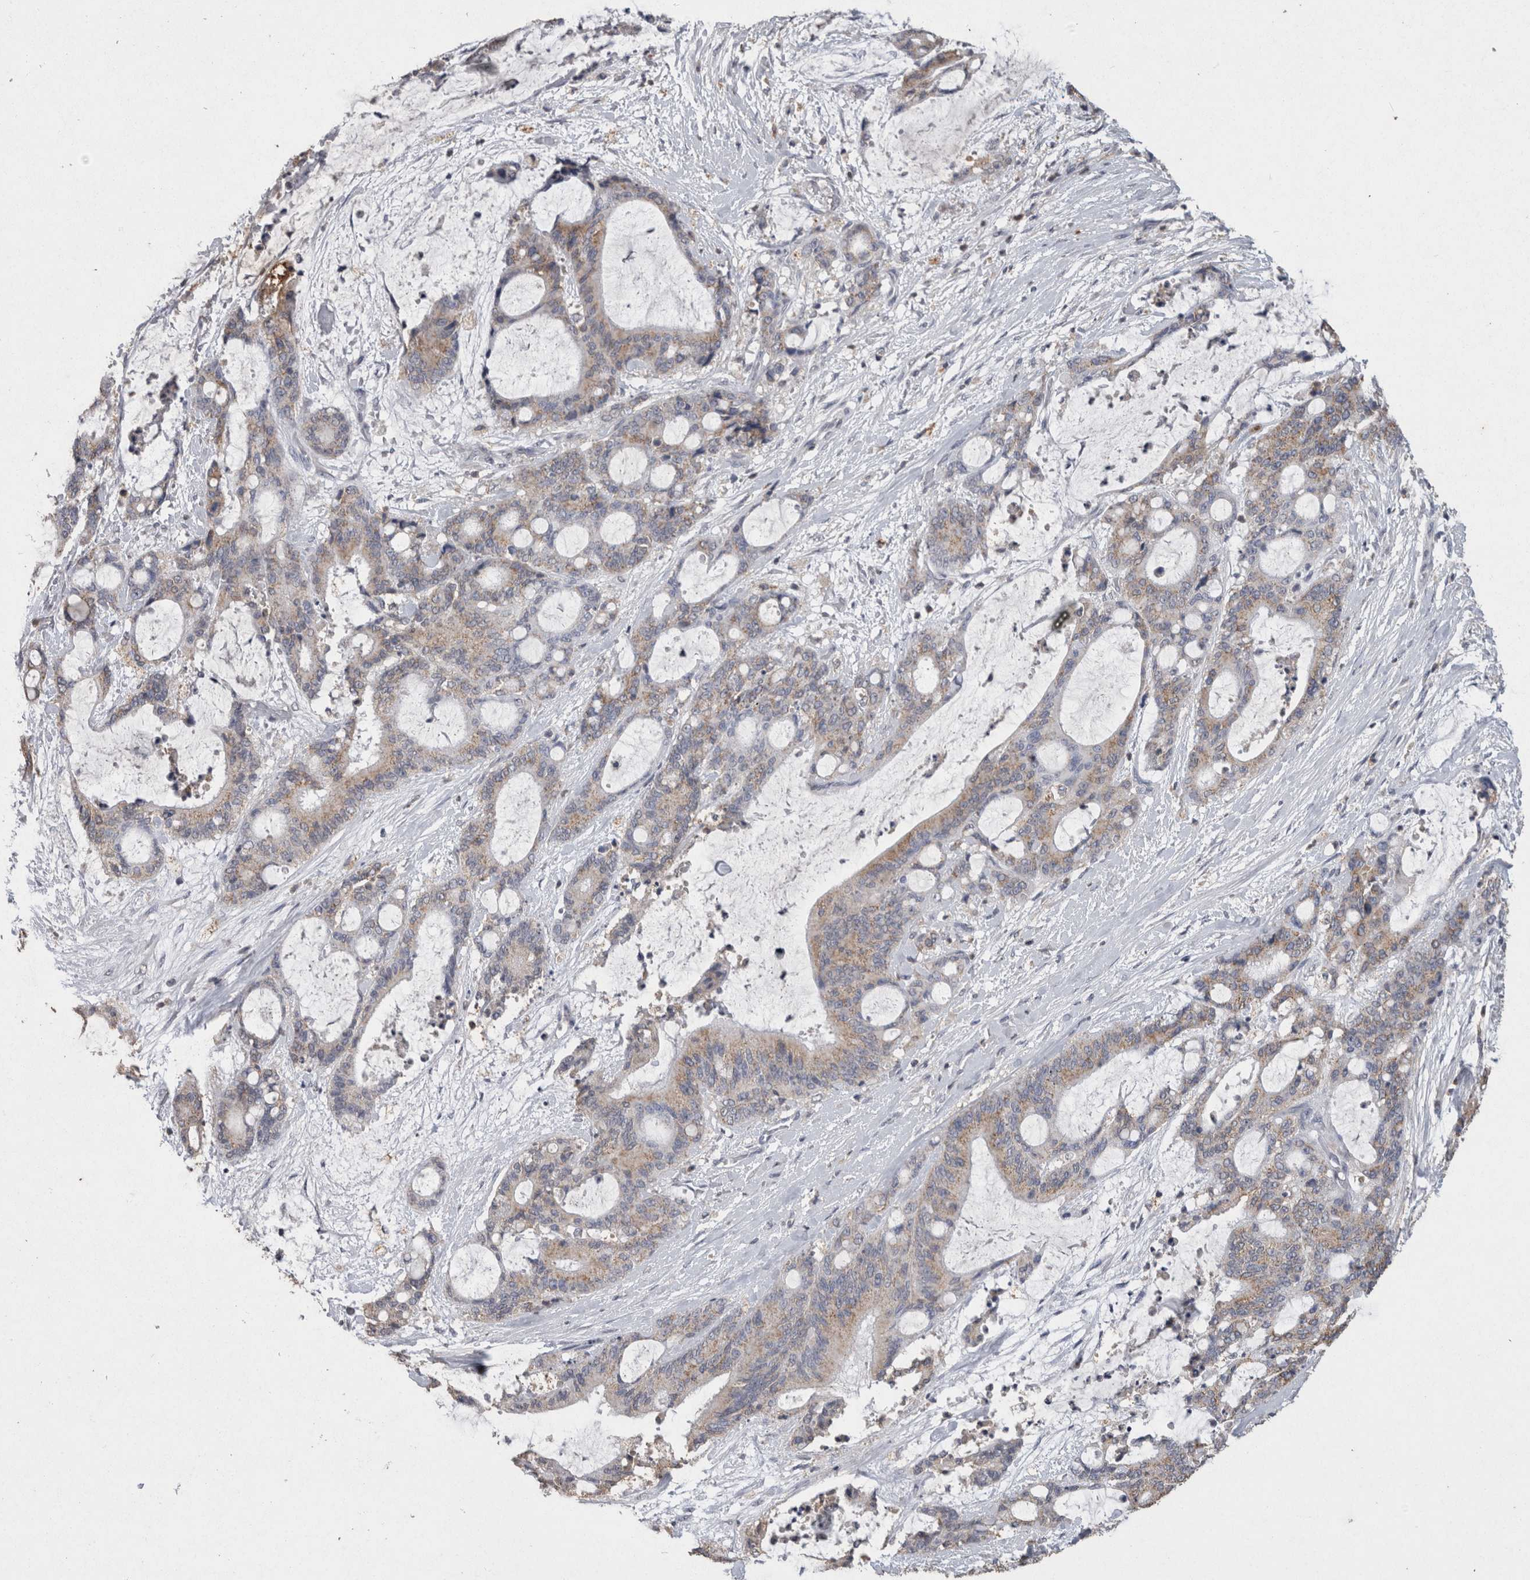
{"staining": {"intensity": "weak", "quantity": ">75%", "location": "cytoplasmic/membranous"}, "tissue": "liver cancer", "cell_type": "Tumor cells", "image_type": "cancer", "snomed": [{"axis": "morphology", "description": "Cholangiocarcinoma"}, {"axis": "topography", "description": "Liver"}], "caption": "There is low levels of weak cytoplasmic/membranous expression in tumor cells of liver cancer, as demonstrated by immunohistochemical staining (brown color).", "gene": "CNTFR", "patient": {"sex": "female", "age": 73}}